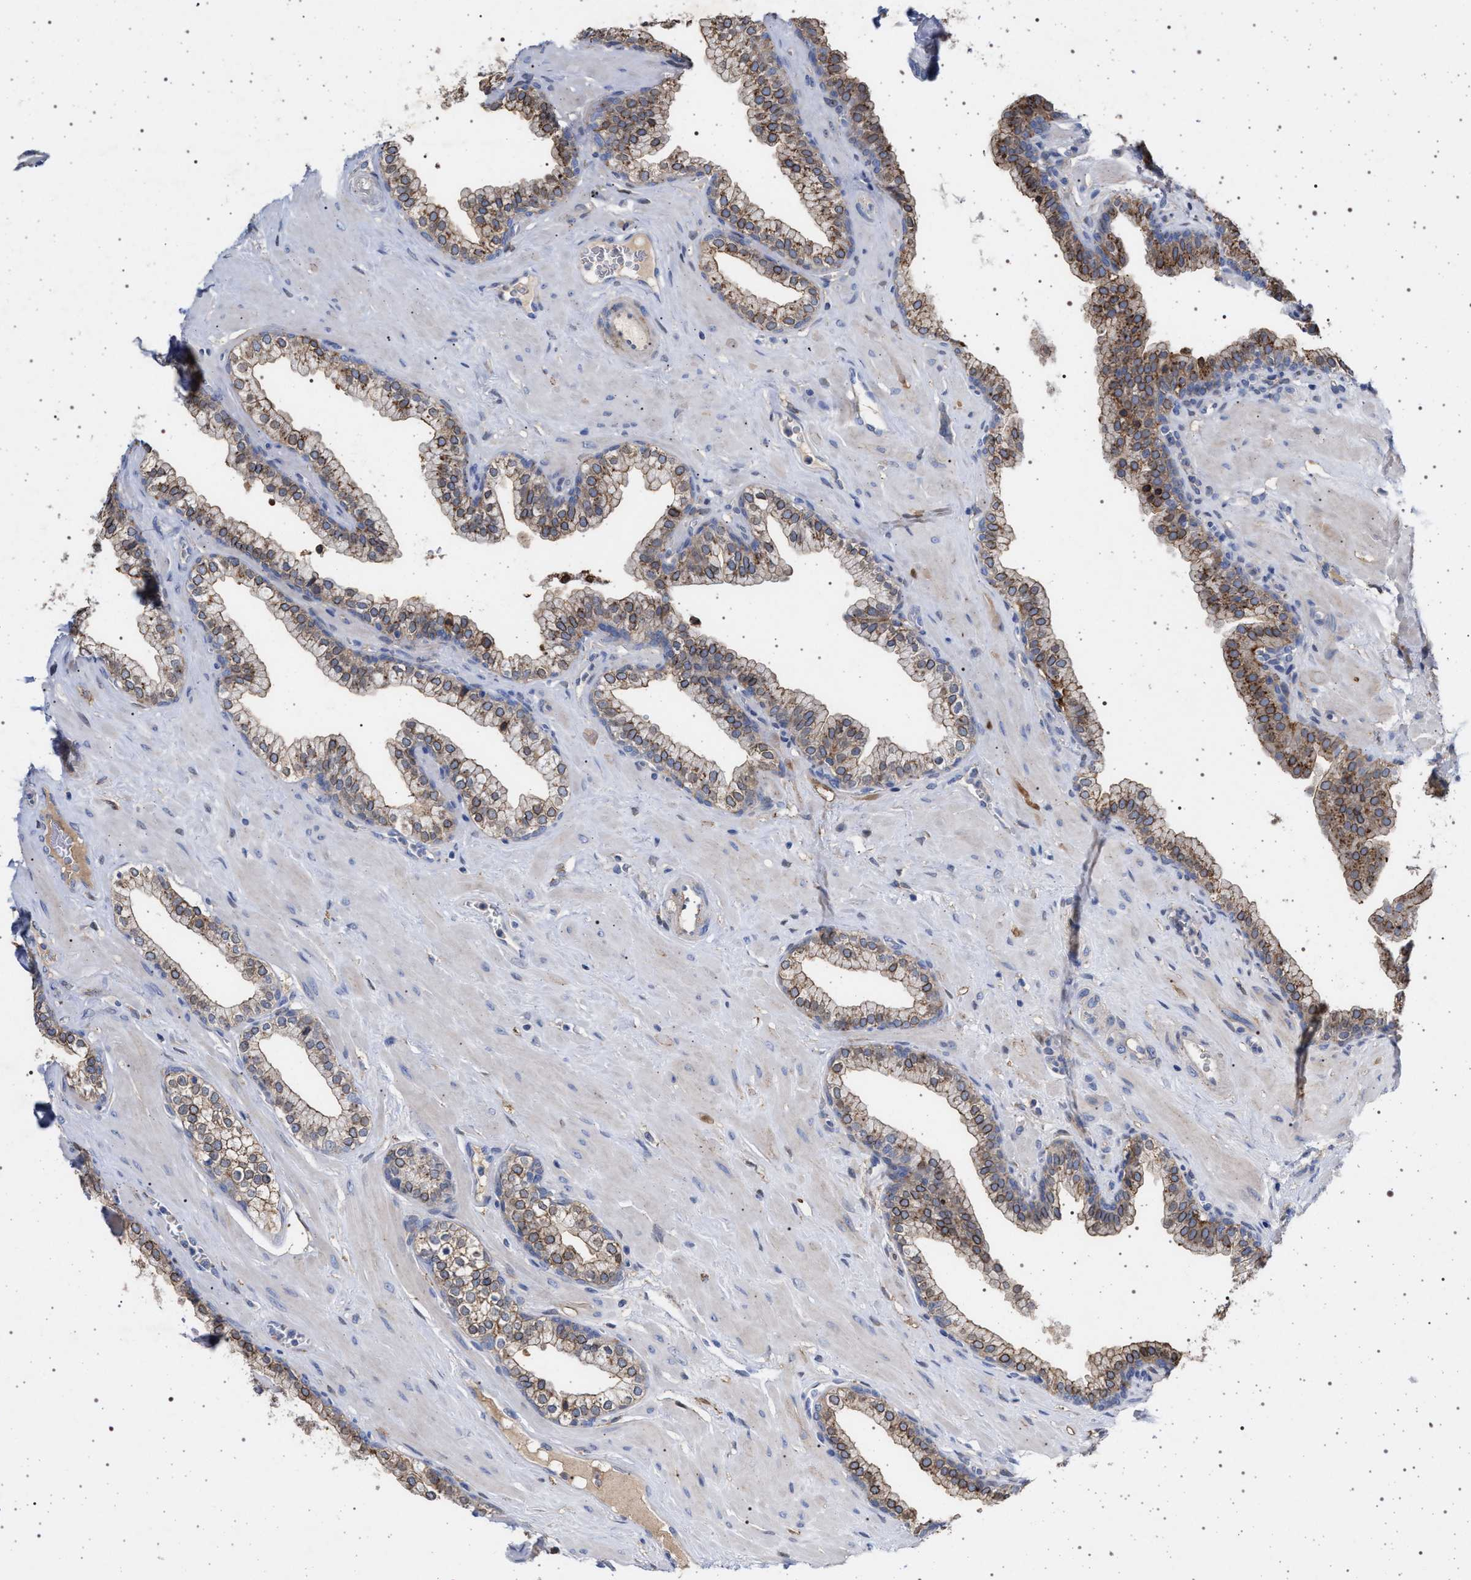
{"staining": {"intensity": "weak", "quantity": ">75%", "location": "cytoplasmic/membranous"}, "tissue": "prostate", "cell_type": "Glandular cells", "image_type": "normal", "snomed": [{"axis": "morphology", "description": "Normal tissue, NOS"}, {"axis": "morphology", "description": "Urothelial carcinoma, Low grade"}, {"axis": "topography", "description": "Urinary bladder"}, {"axis": "topography", "description": "Prostate"}], "caption": "Benign prostate displays weak cytoplasmic/membranous positivity in about >75% of glandular cells, visualized by immunohistochemistry.", "gene": "PLG", "patient": {"sex": "male", "age": 60}}